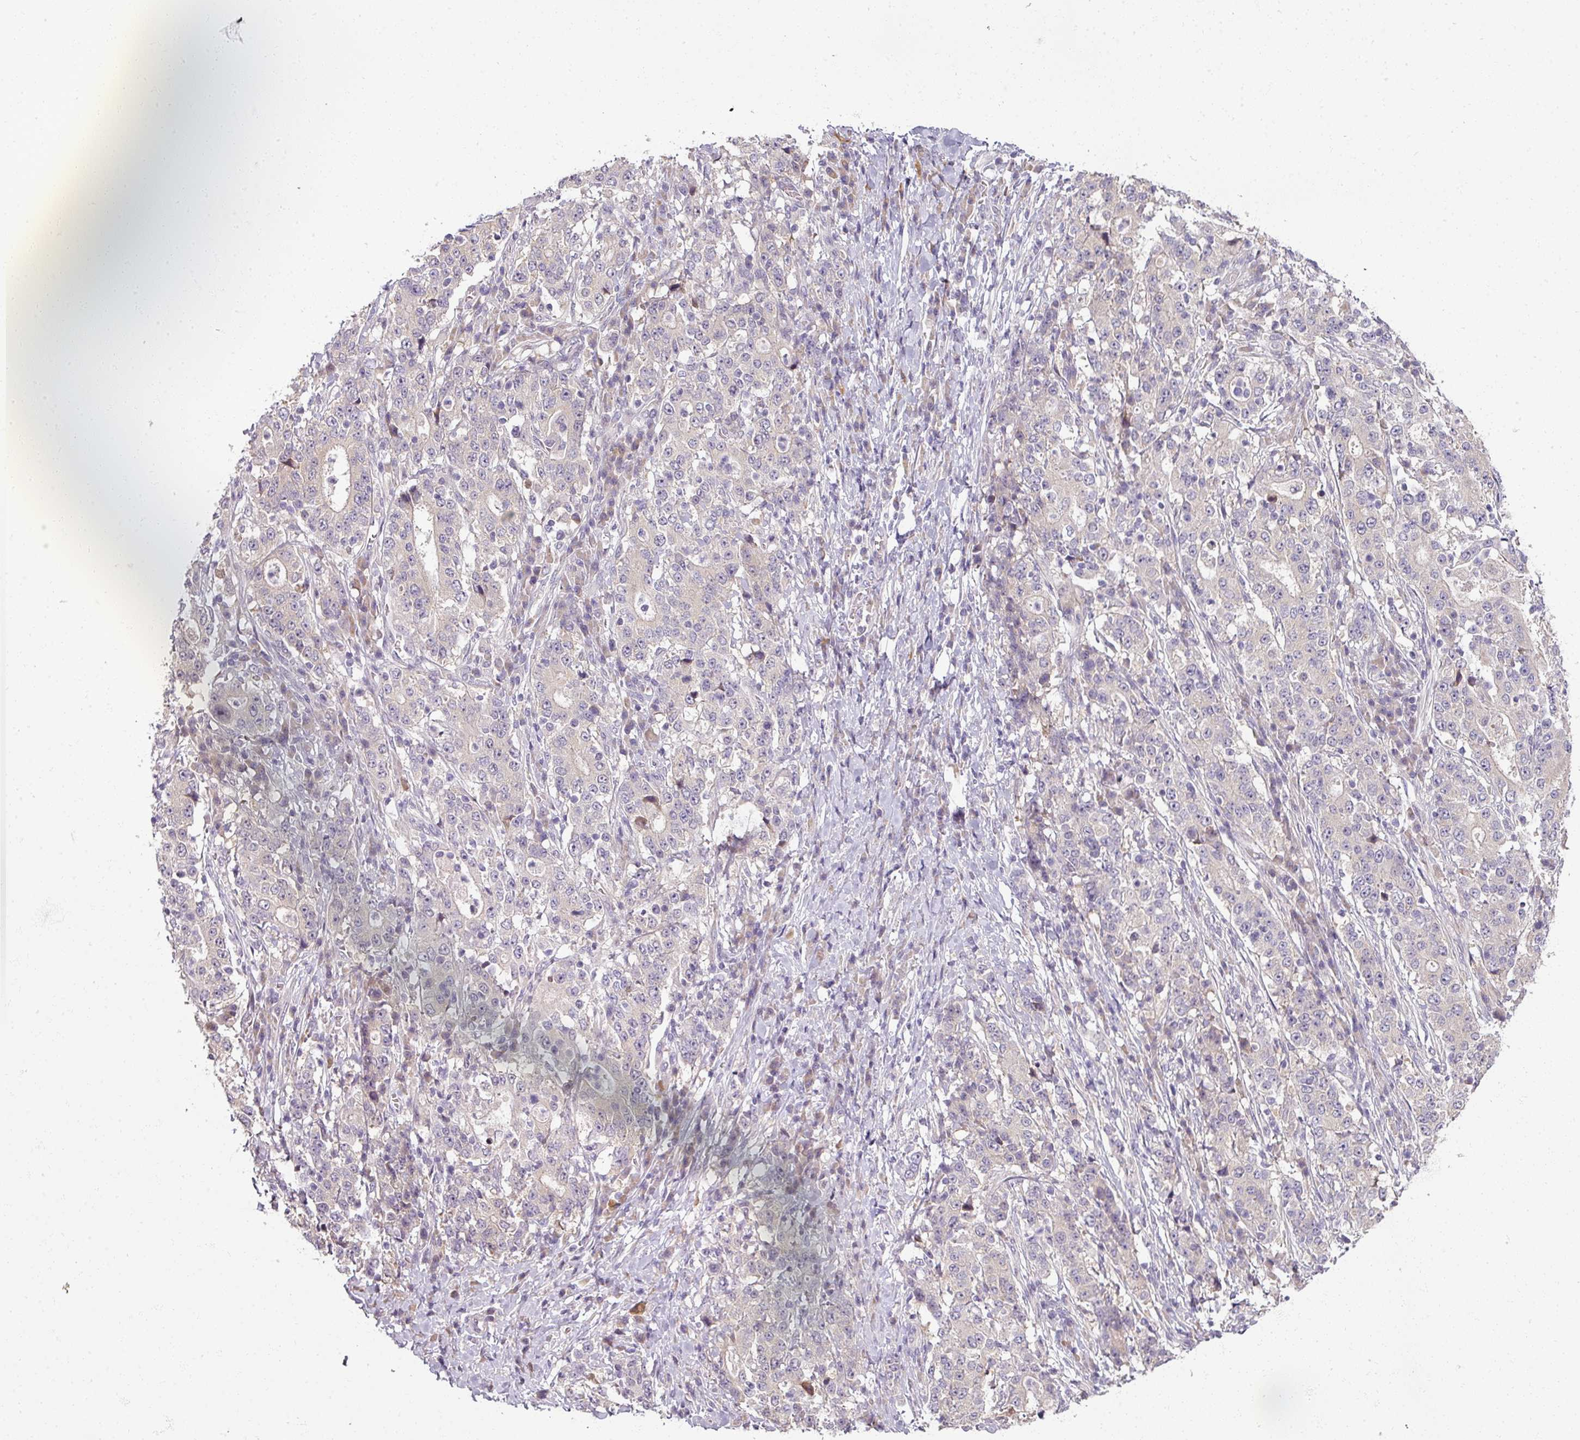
{"staining": {"intensity": "negative", "quantity": "none", "location": "none"}, "tissue": "stomach cancer", "cell_type": "Tumor cells", "image_type": "cancer", "snomed": [{"axis": "morphology", "description": "Normal tissue, NOS"}, {"axis": "morphology", "description": "Adenocarcinoma, NOS"}, {"axis": "topography", "description": "Stomach, upper"}, {"axis": "topography", "description": "Stomach"}], "caption": "Immunohistochemistry (IHC) photomicrograph of neoplastic tissue: stomach cancer stained with DAB displays no significant protein expression in tumor cells. The staining is performed using DAB (3,3'-diaminobenzidine) brown chromogen with nuclei counter-stained in using hematoxylin.", "gene": "MYMK", "patient": {"sex": "male", "age": 59}}